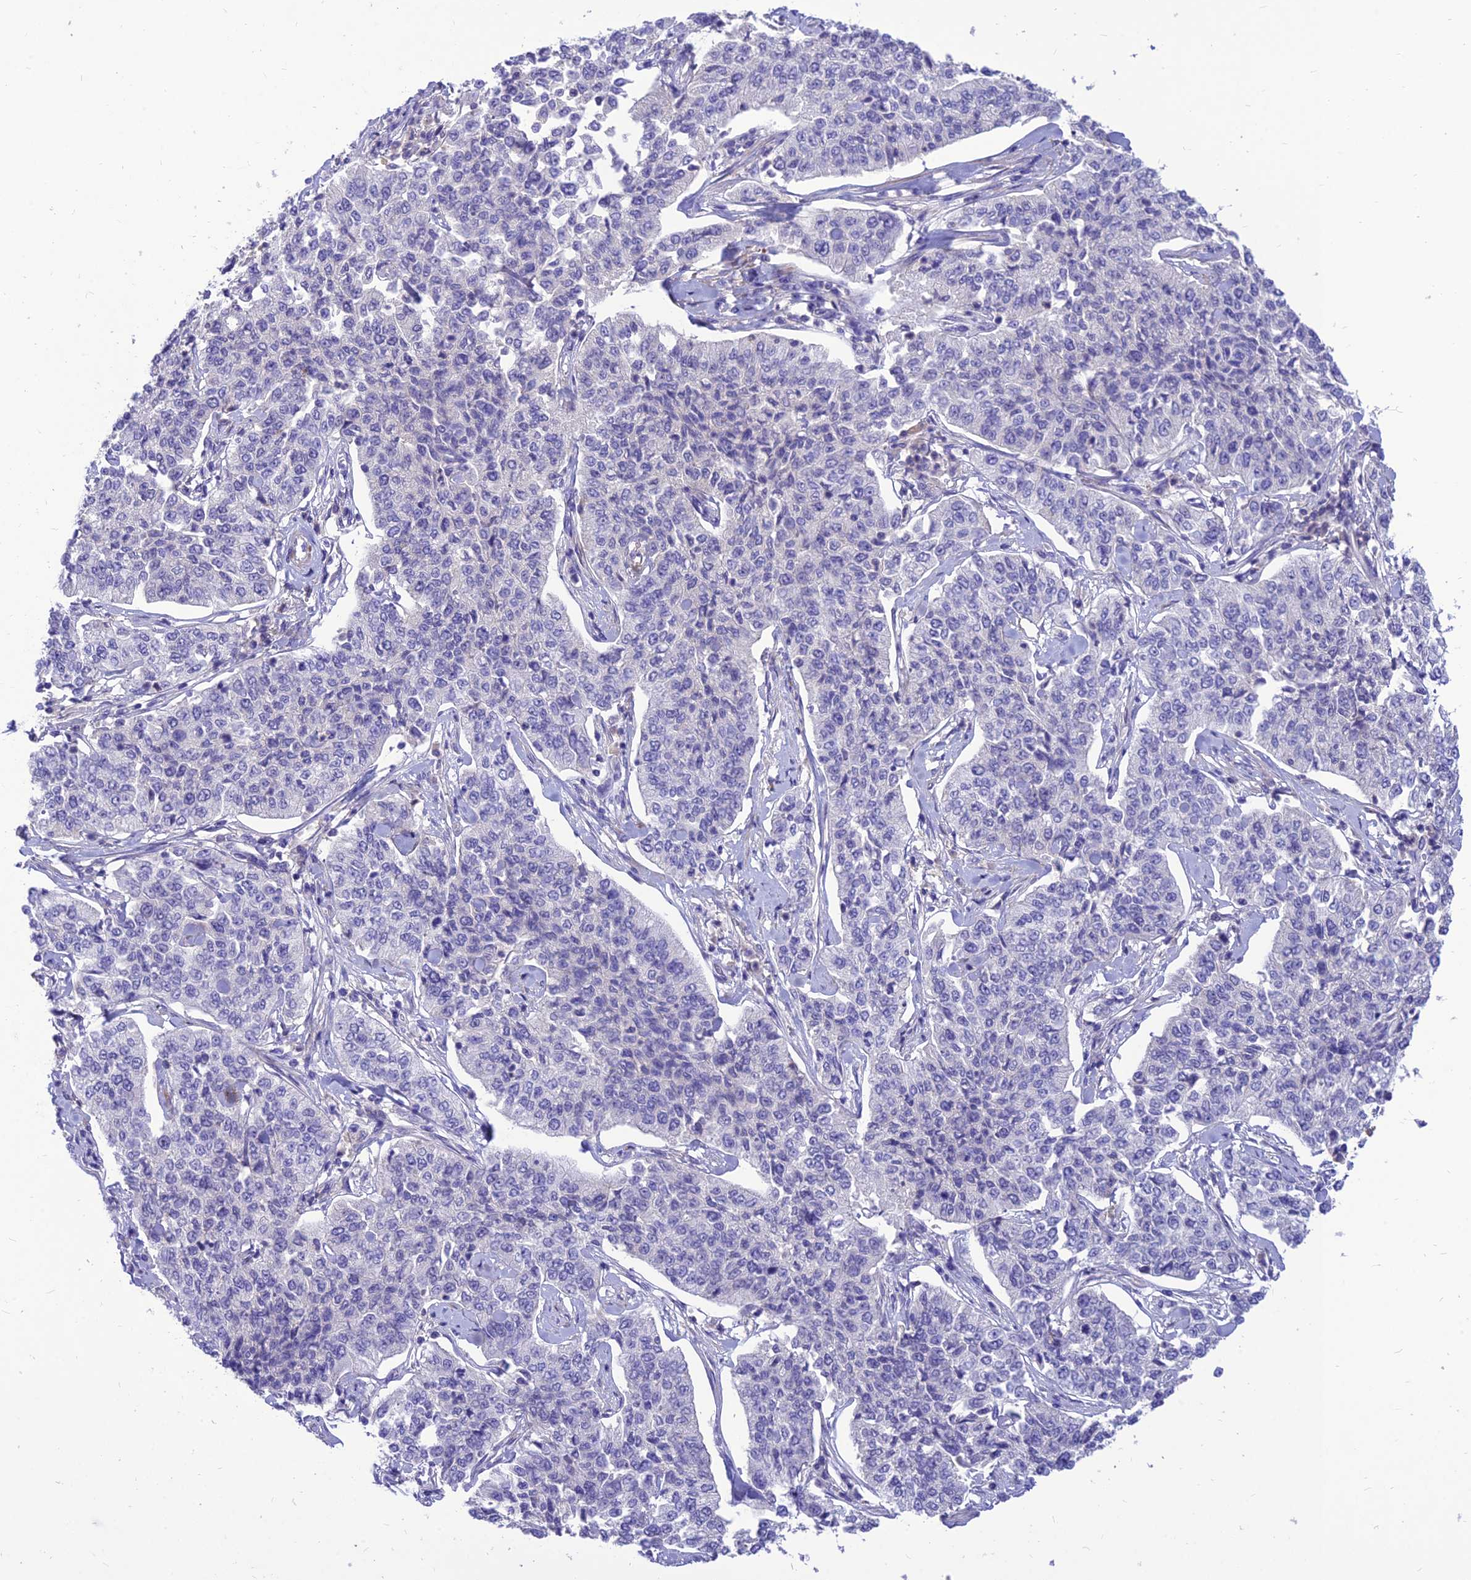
{"staining": {"intensity": "negative", "quantity": "none", "location": "none"}, "tissue": "cervical cancer", "cell_type": "Tumor cells", "image_type": "cancer", "snomed": [{"axis": "morphology", "description": "Squamous cell carcinoma, NOS"}, {"axis": "topography", "description": "Cervix"}], "caption": "An image of cervical cancer stained for a protein displays no brown staining in tumor cells.", "gene": "TEKT3", "patient": {"sex": "female", "age": 35}}